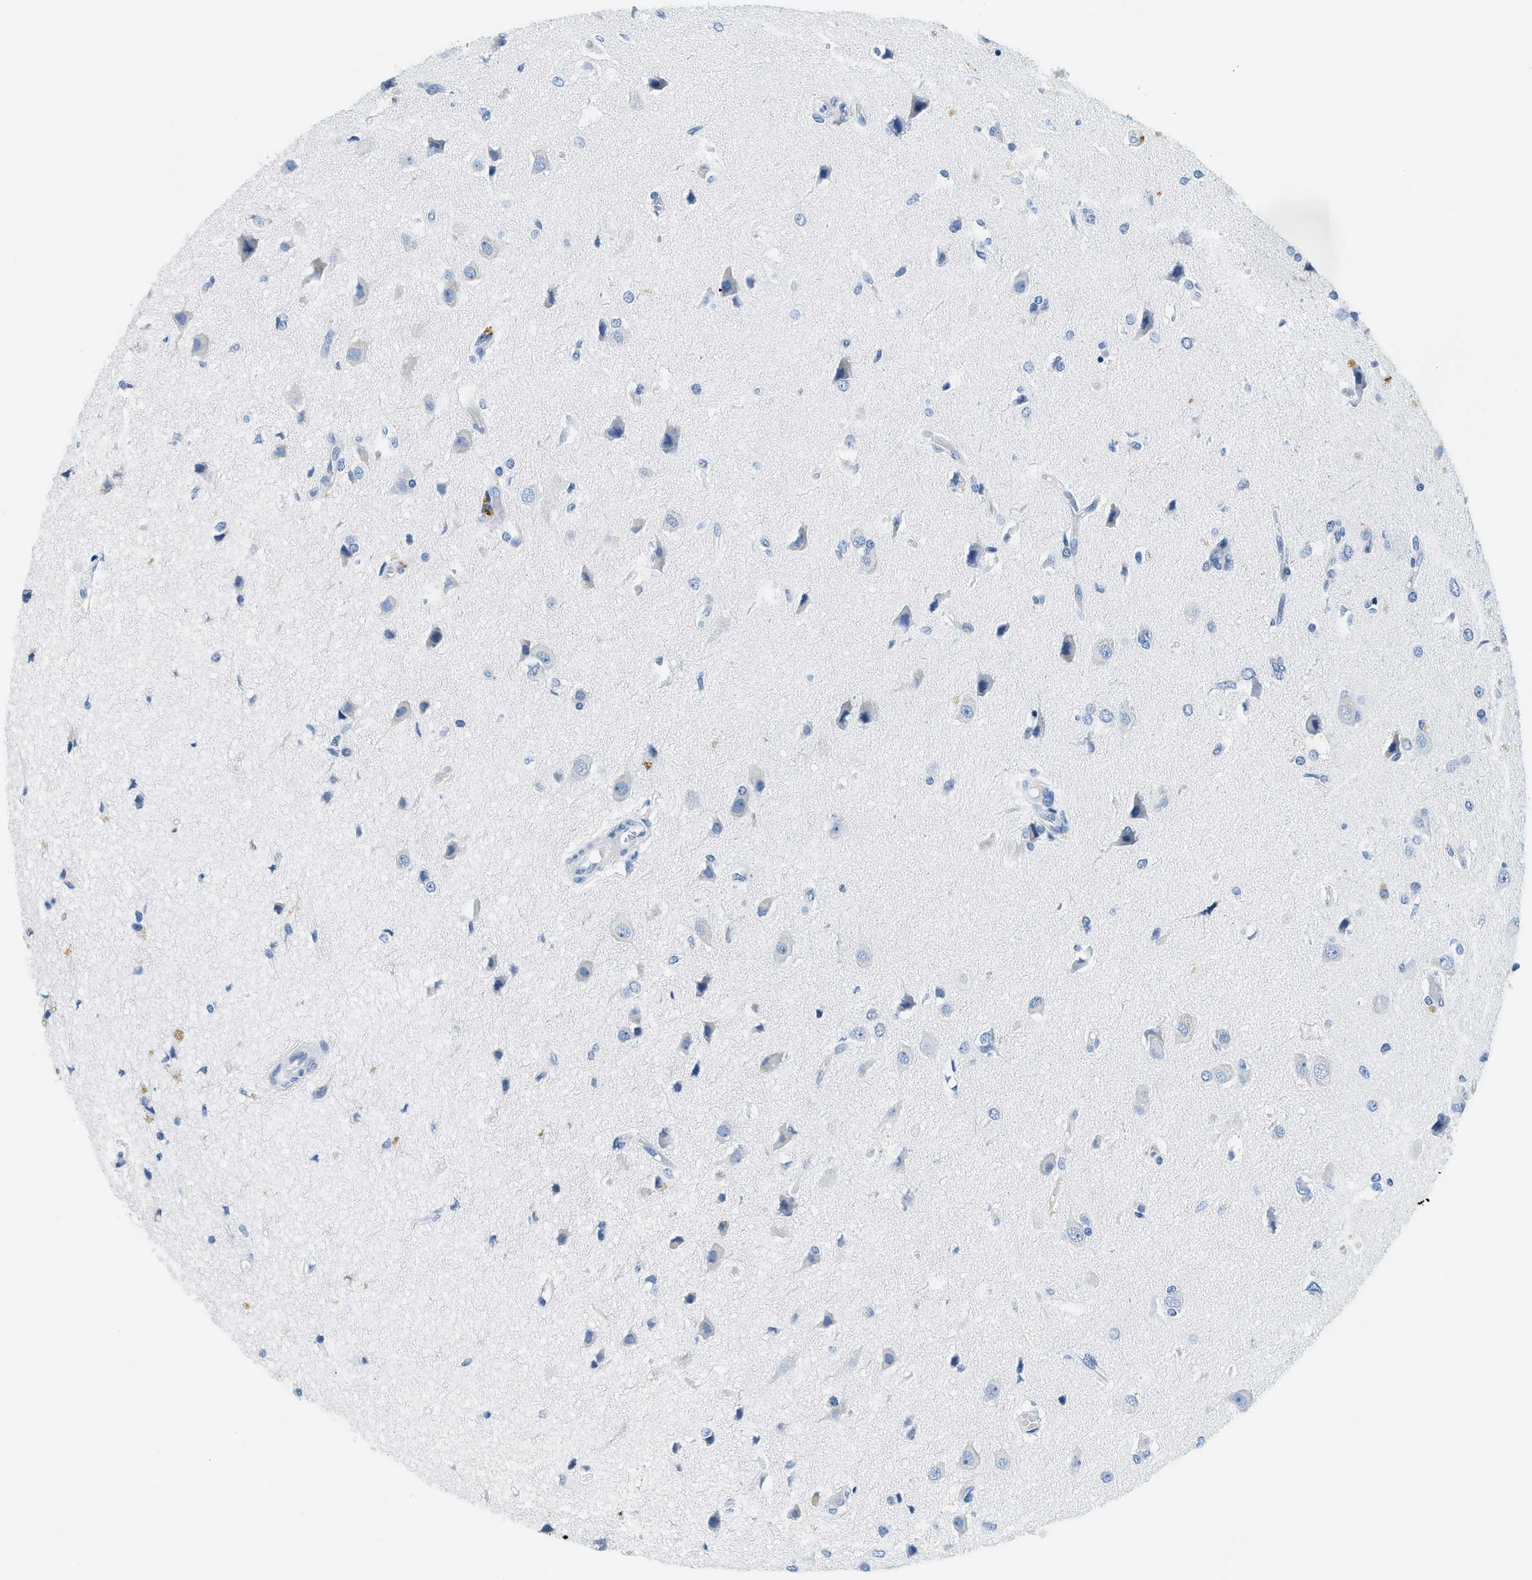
{"staining": {"intensity": "negative", "quantity": "none", "location": "none"}, "tissue": "glioma", "cell_type": "Tumor cells", "image_type": "cancer", "snomed": [{"axis": "morphology", "description": "Glioma, malignant, High grade"}, {"axis": "topography", "description": "Brain"}], "caption": "Immunohistochemical staining of malignant glioma (high-grade) reveals no significant positivity in tumor cells.", "gene": "STXBP2", "patient": {"sex": "female", "age": 59}}